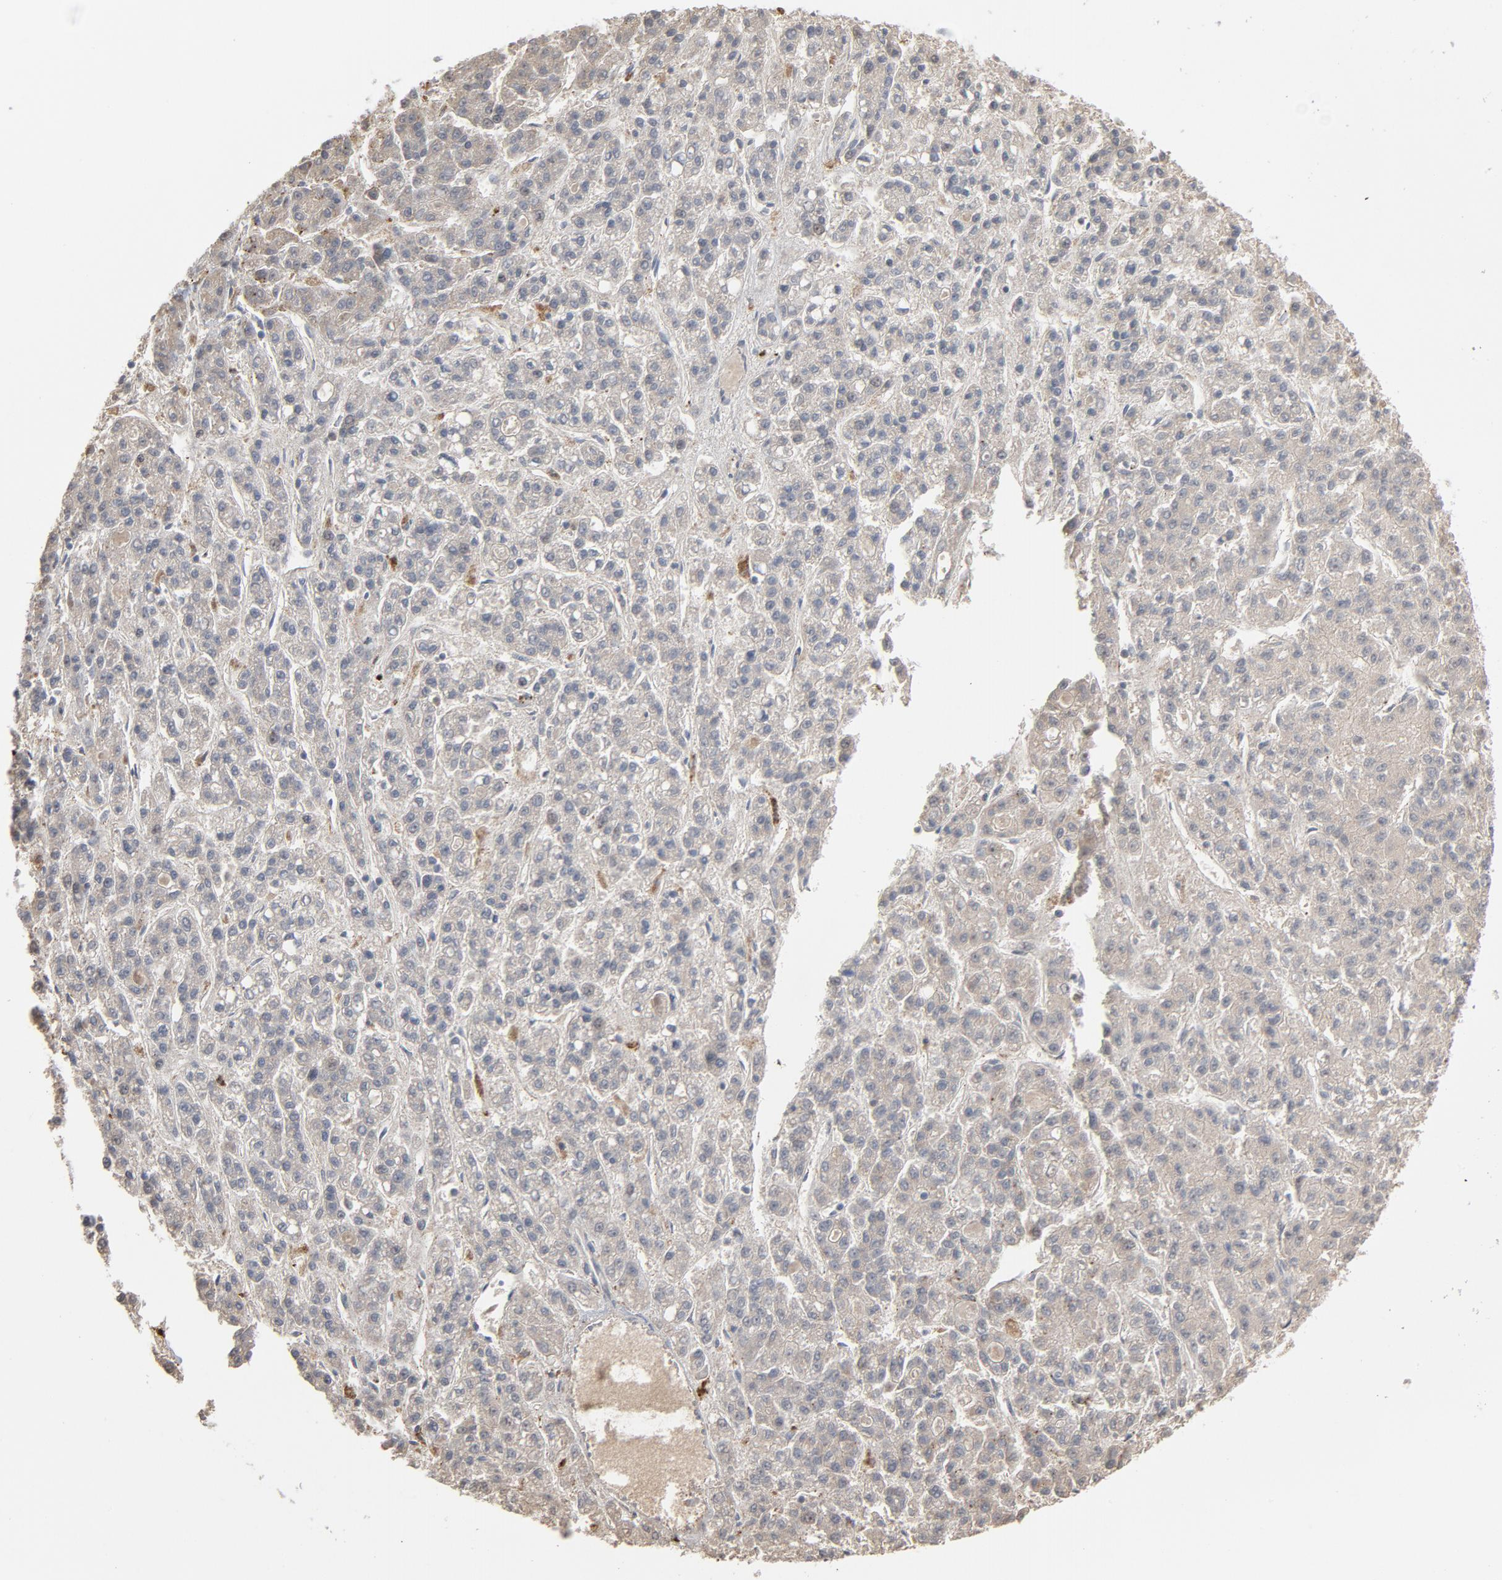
{"staining": {"intensity": "negative", "quantity": "none", "location": "none"}, "tissue": "liver cancer", "cell_type": "Tumor cells", "image_type": "cancer", "snomed": [{"axis": "morphology", "description": "Carcinoma, Hepatocellular, NOS"}, {"axis": "topography", "description": "Liver"}], "caption": "The micrograph displays no significant staining in tumor cells of liver cancer. Brightfield microscopy of immunohistochemistry stained with DAB (3,3'-diaminobenzidine) (brown) and hematoxylin (blue), captured at high magnification.", "gene": "POMT2", "patient": {"sex": "male", "age": 70}}